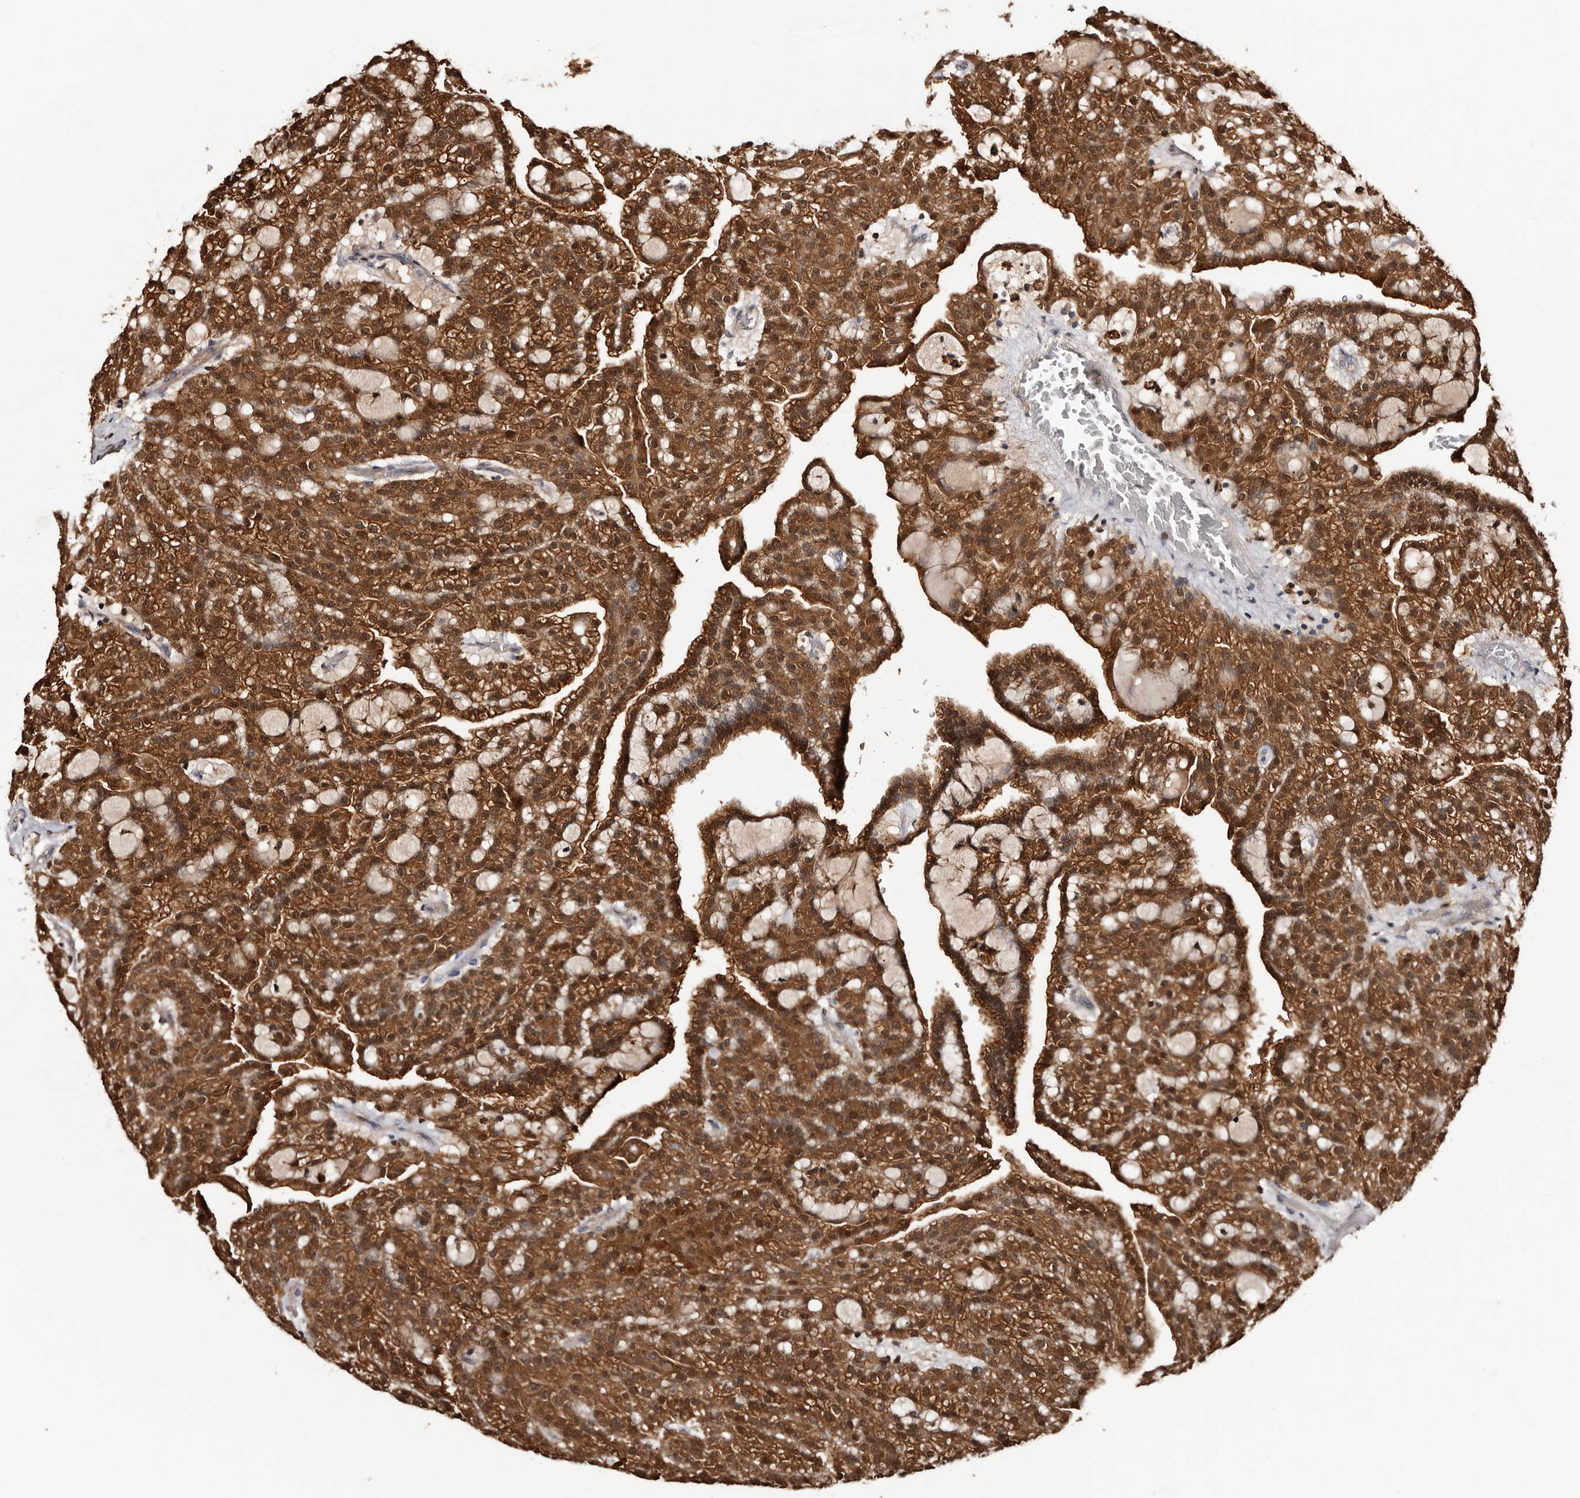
{"staining": {"intensity": "strong", "quantity": ">75%", "location": "cytoplasmic/membranous,nuclear"}, "tissue": "renal cancer", "cell_type": "Tumor cells", "image_type": "cancer", "snomed": [{"axis": "morphology", "description": "Adenocarcinoma, NOS"}, {"axis": "topography", "description": "Kidney"}], "caption": "Immunohistochemical staining of renal adenocarcinoma shows high levels of strong cytoplasmic/membranous and nuclear protein positivity in approximately >75% of tumor cells. (DAB = brown stain, brightfield microscopy at high magnification).", "gene": "DNPH1", "patient": {"sex": "male", "age": 63}}